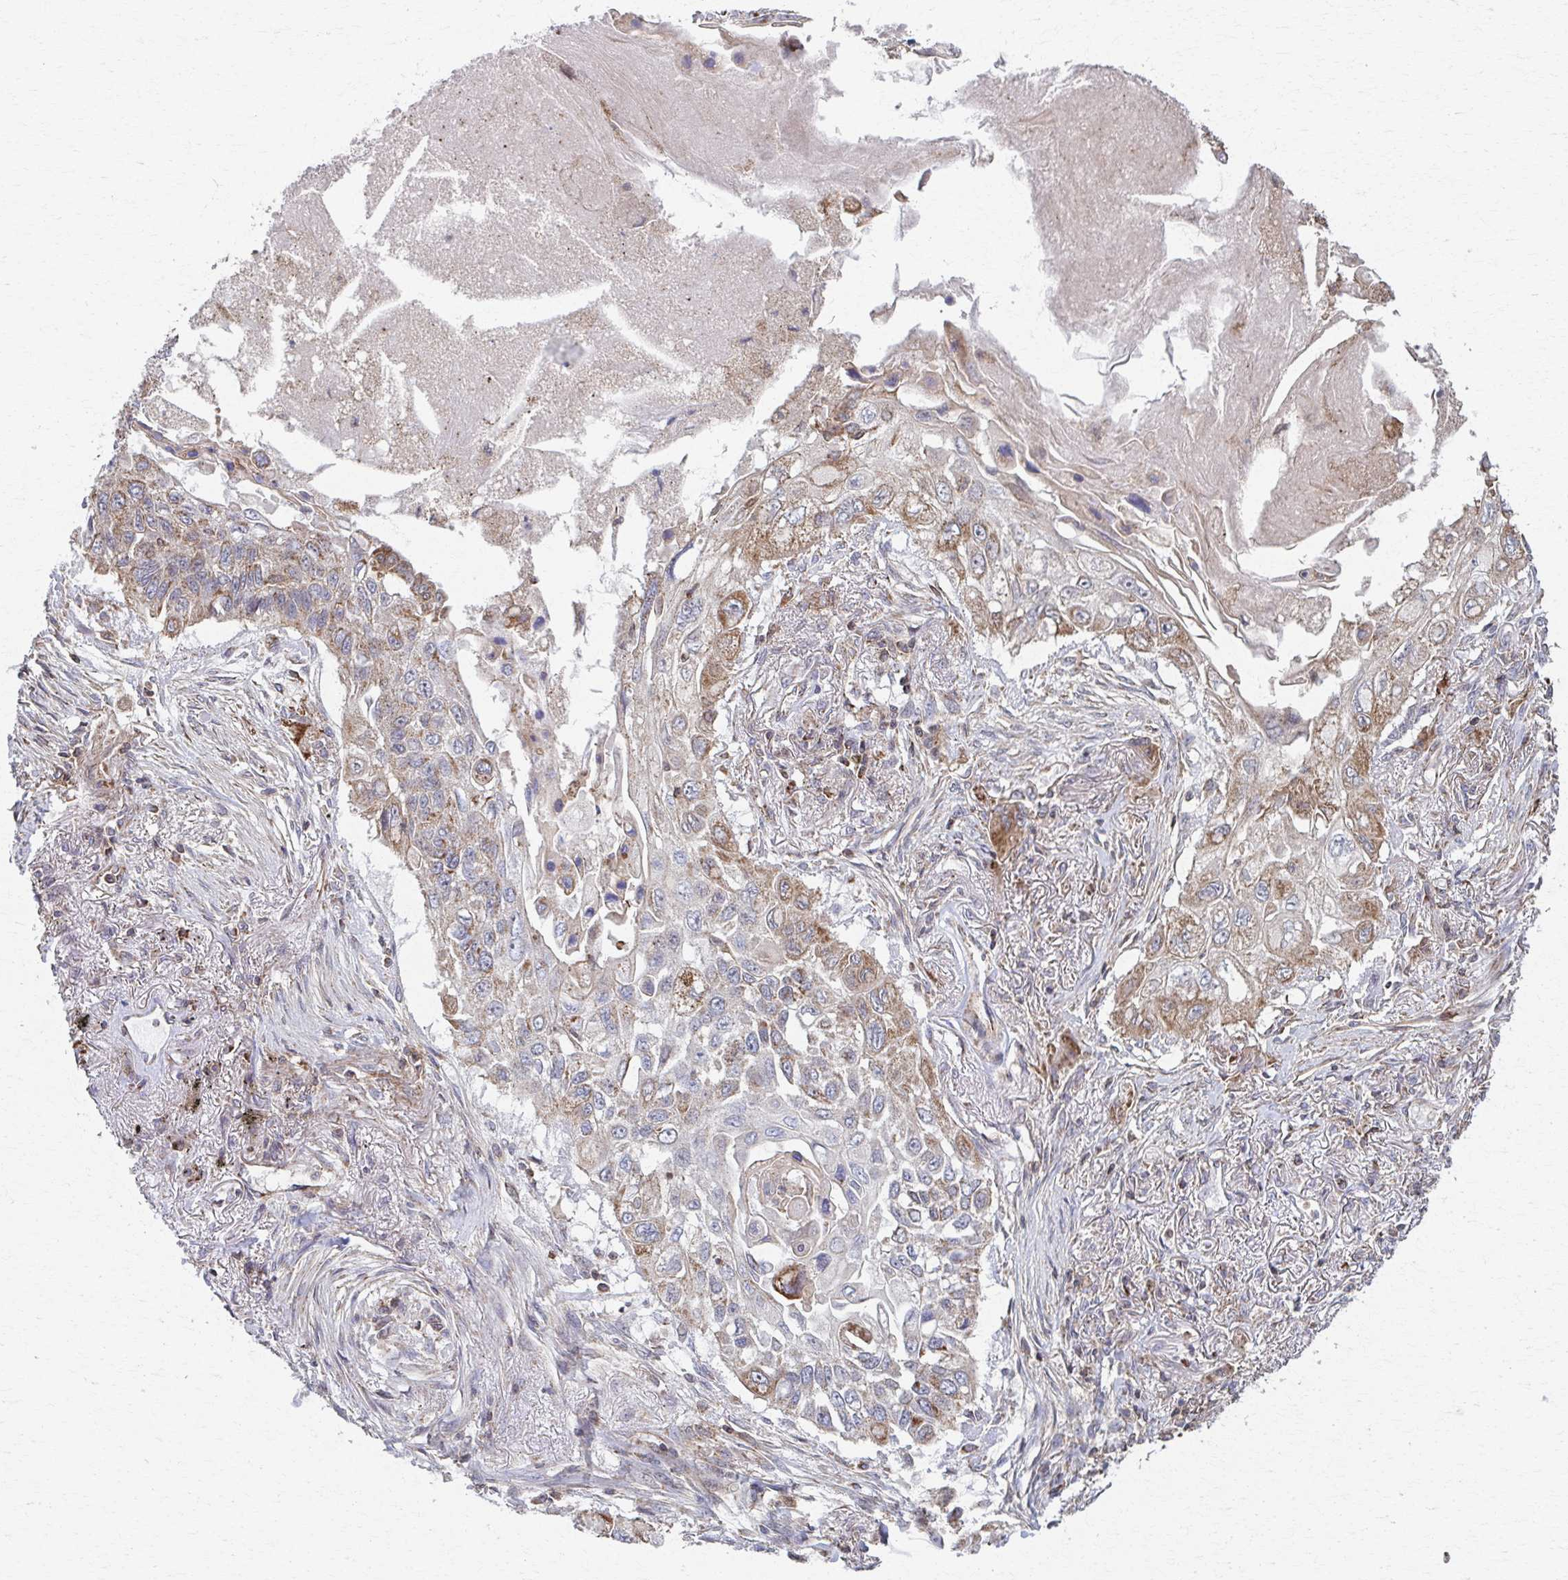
{"staining": {"intensity": "moderate", "quantity": ">75%", "location": "cytoplasmic/membranous"}, "tissue": "lung cancer", "cell_type": "Tumor cells", "image_type": "cancer", "snomed": [{"axis": "morphology", "description": "Squamous cell carcinoma, NOS"}, {"axis": "topography", "description": "Lung"}], "caption": "Immunohistochemistry micrograph of human squamous cell carcinoma (lung) stained for a protein (brown), which exhibits medium levels of moderate cytoplasmic/membranous positivity in approximately >75% of tumor cells.", "gene": "KLHL34", "patient": {"sex": "male", "age": 75}}